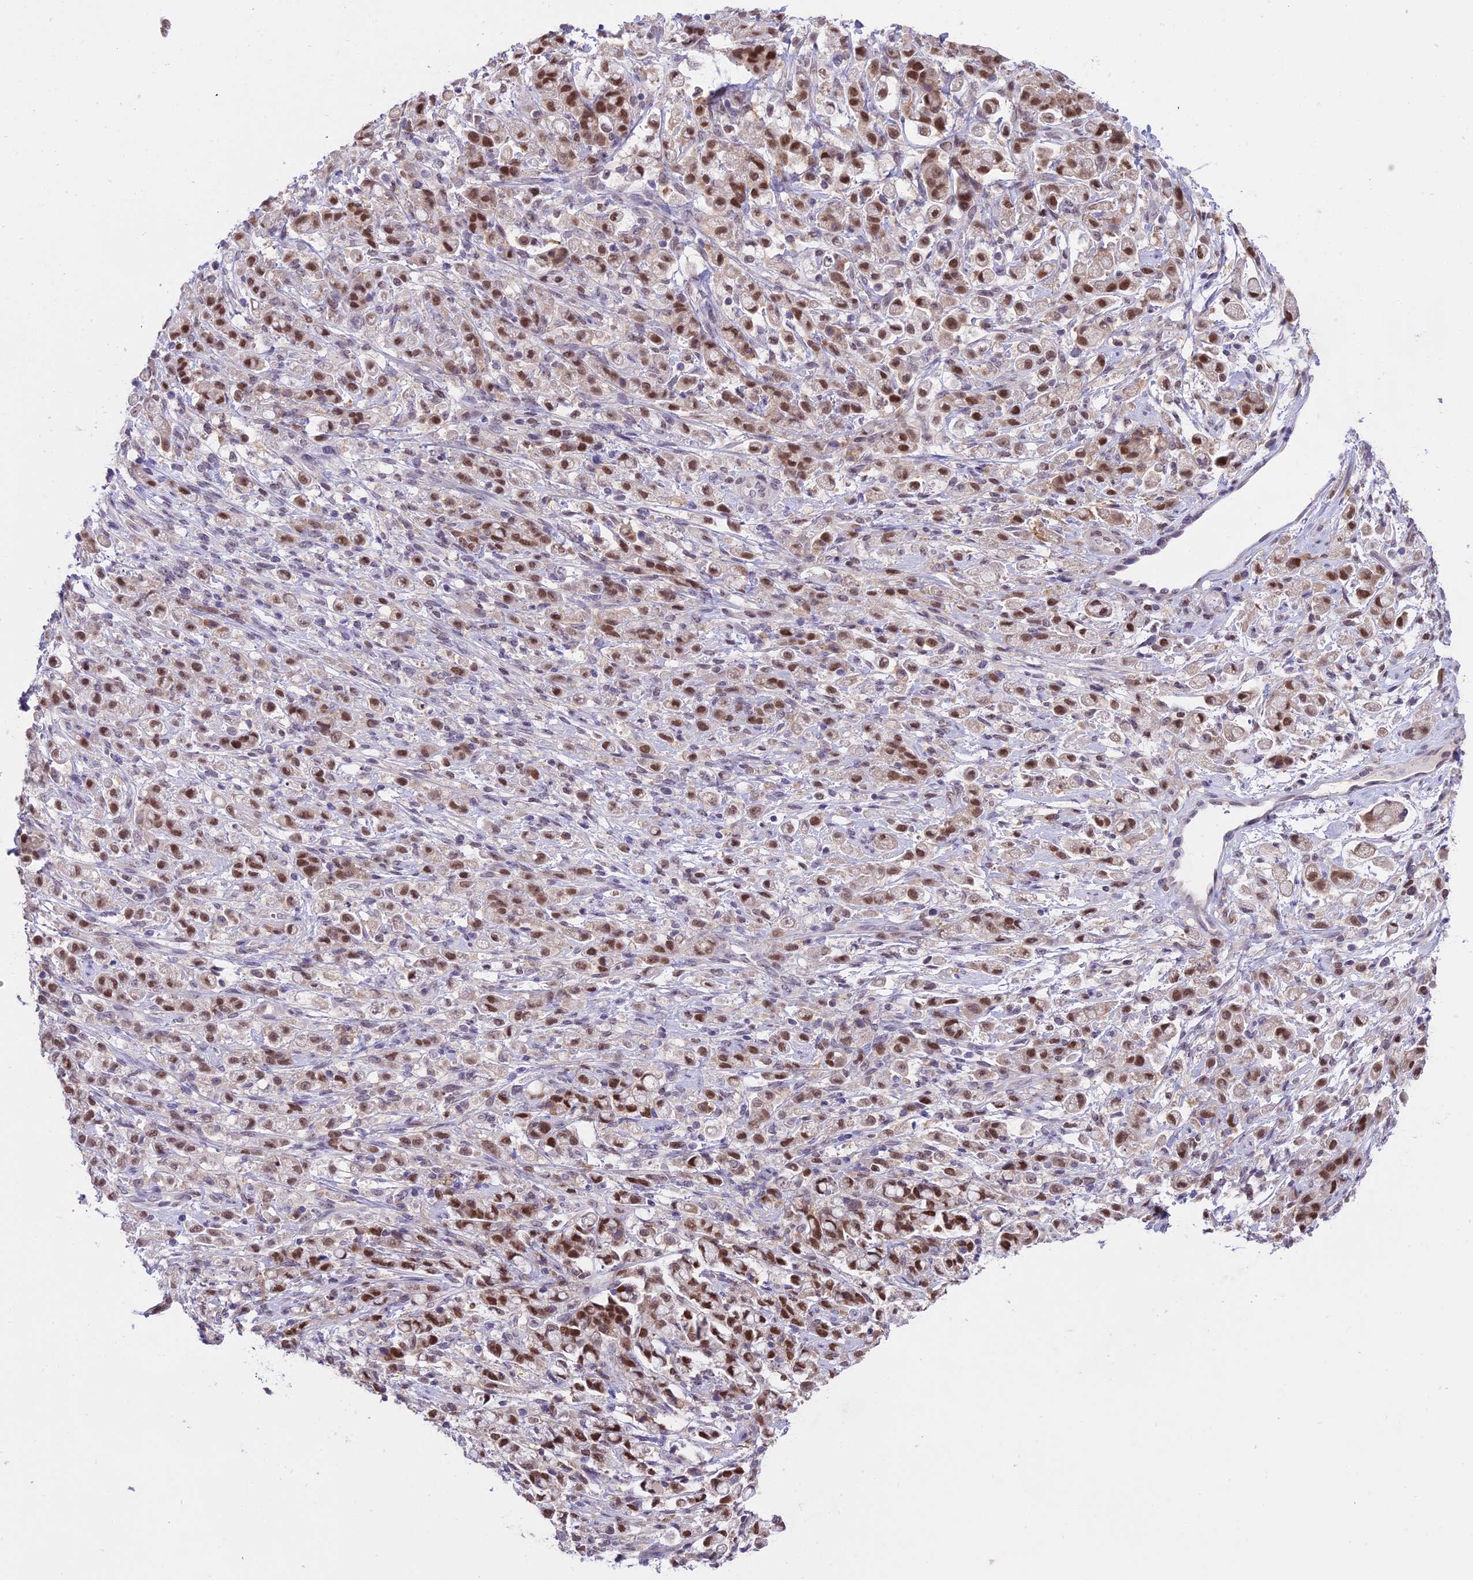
{"staining": {"intensity": "moderate", "quantity": ">75%", "location": "nuclear"}, "tissue": "stomach cancer", "cell_type": "Tumor cells", "image_type": "cancer", "snomed": [{"axis": "morphology", "description": "Adenocarcinoma, NOS"}, {"axis": "topography", "description": "Stomach"}], "caption": "Immunohistochemical staining of human adenocarcinoma (stomach) exhibits moderate nuclear protein expression in about >75% of tumor cells. (DAB (3,3'-diaminobenzidine) IHC with brightfield microscopy, high magnification).", "gene": "MAT2A", "patient": {"sex": "female", "age": 60}}